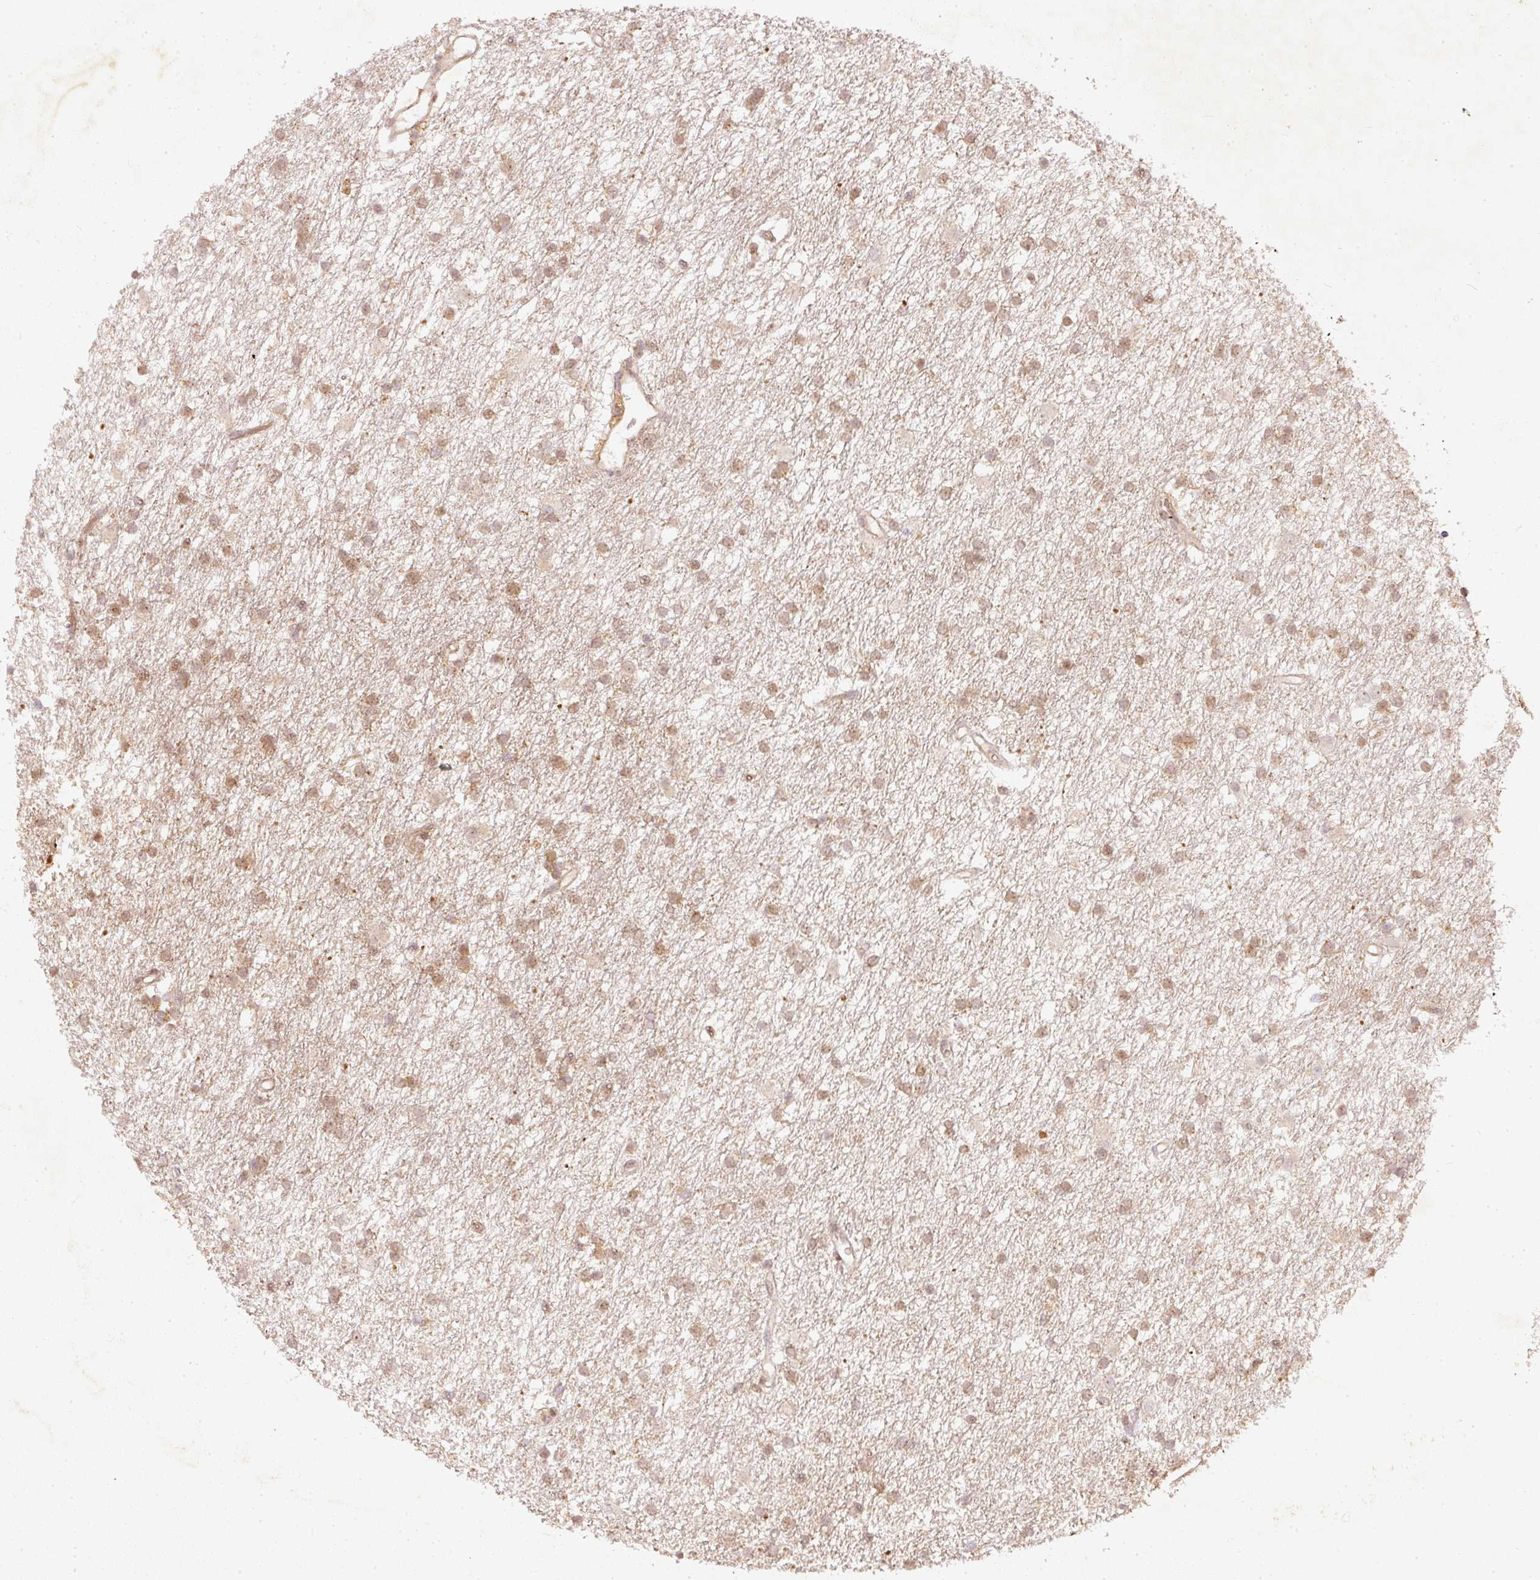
{"staining": {"intensity": "moderate", "quantity": ">75%", "location": "cytoplasmic/membranous,nuclear"}, "tissue": "glioma", "cell_type": "Tumor cells", "image_type": "cancer", "snomed": [{"axis": "morphology", "description": "Glioma, malignant, High grade"}, {"axis": "topography", "description": "Brain"}], "caption": "IHC (DAB (3,3'-diaminobenzidine)) staining of malignant high-grade glioma exhibits moderate cytoplasmic/membranous and nuclear protein staining in about >75% of tumor cells. The protein of interest is shown in brown color, while the nuclei are stained blue.", "gene": "ZNF580", "patient": {"sex": "male", "age": 77}}